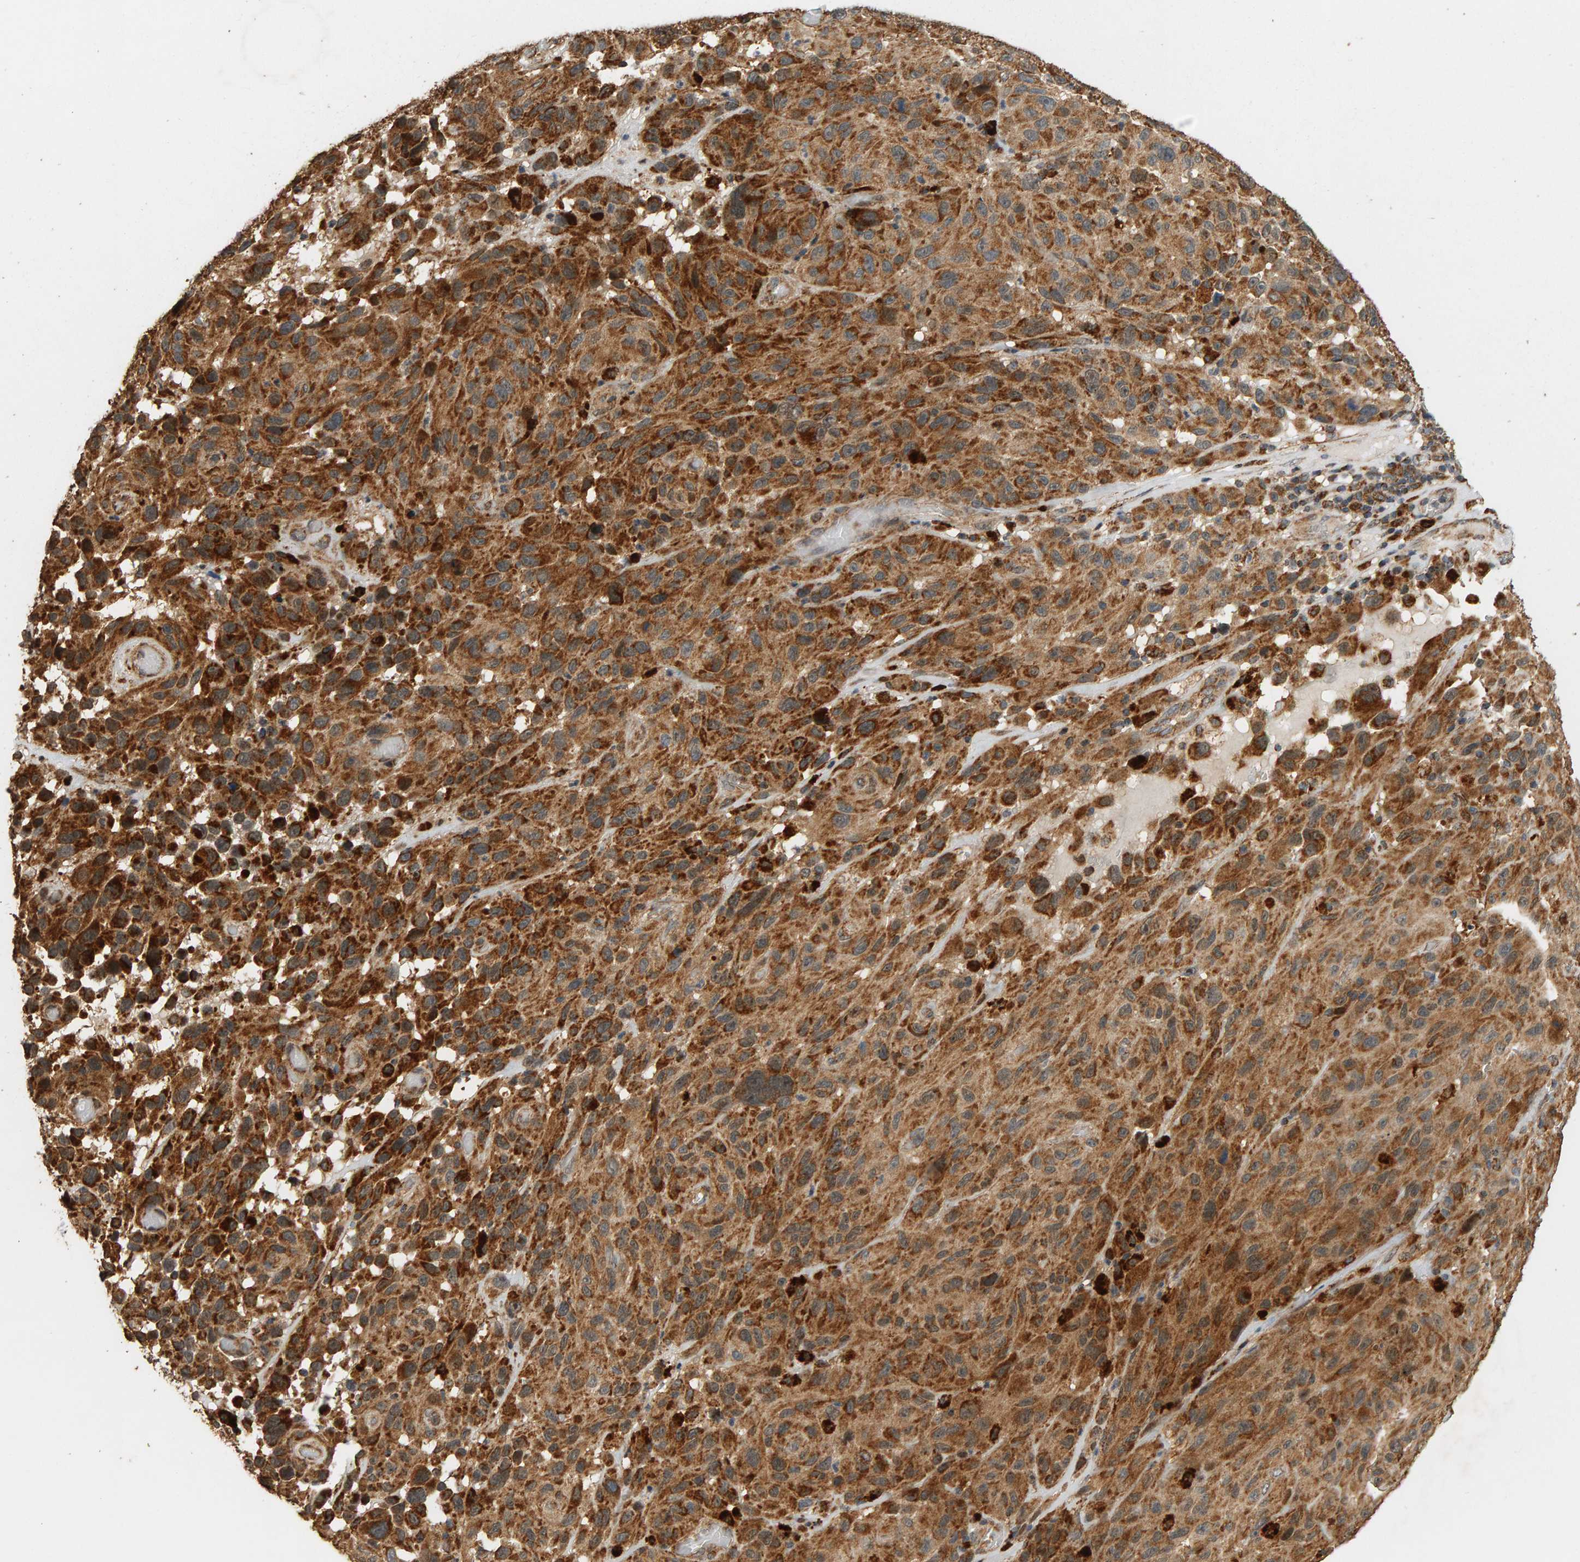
{"staining": {"intensity": "strong", "quantity": ">75%", "location": "cytoplasmic/membranous"}, "tissue": "melanoma", "cell_type": "Tumor cells", "image_type": "cancer", "snomed": [{"axis": "morphology", "description": "Malignant melanoma, NOS"}, {"axis": "topography", "description": "Skin"}], "caption": "A brown stain highlights strong cytoplasmic/membranous staining of a protein in melanoma tumor cells.", "gene": "GSTK1", "patient": {"sex": "male", "age": 66}}